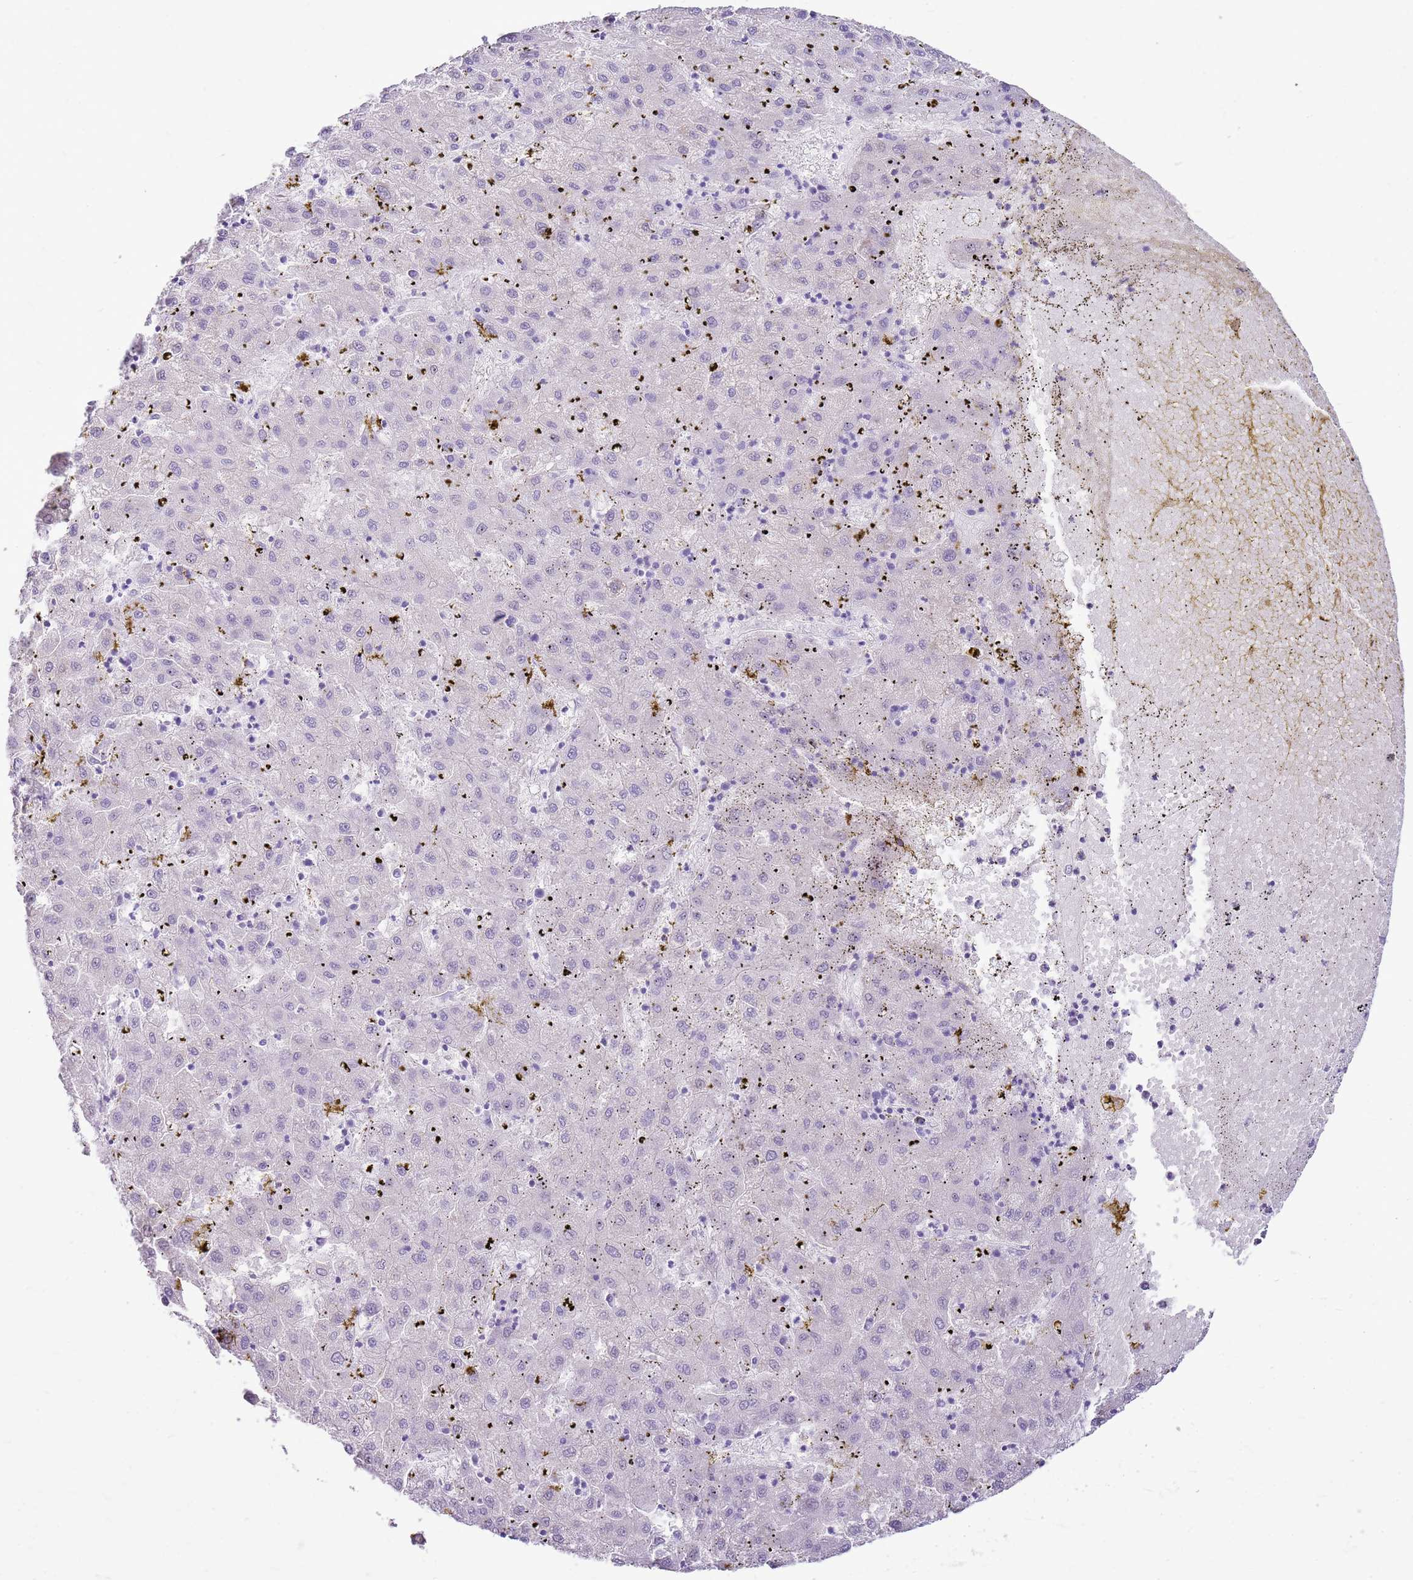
{"staining": {"intensity": "negative", "quantity": "none", "location": "none"}, "tissue": "liver cancer", "cell_type": "Tumor cells", "image_type": "cancer", "snomed": [{"axis": "morphology", "description": "Carcinoma, Hepatocellular, NOS"}, {"axis": "topography", "description": "Liver"}], "caption": "High power microscopy histopathology image of an immunohistochemistry micrograph of liver hepatocellular carcinoma, revealing no significant expression in tumor cells. (DAB IHC visualized using brightfield microscopy, high magnification).", "gene": "SULT1E1", "patient": {"sex": "male", "age": 72}}